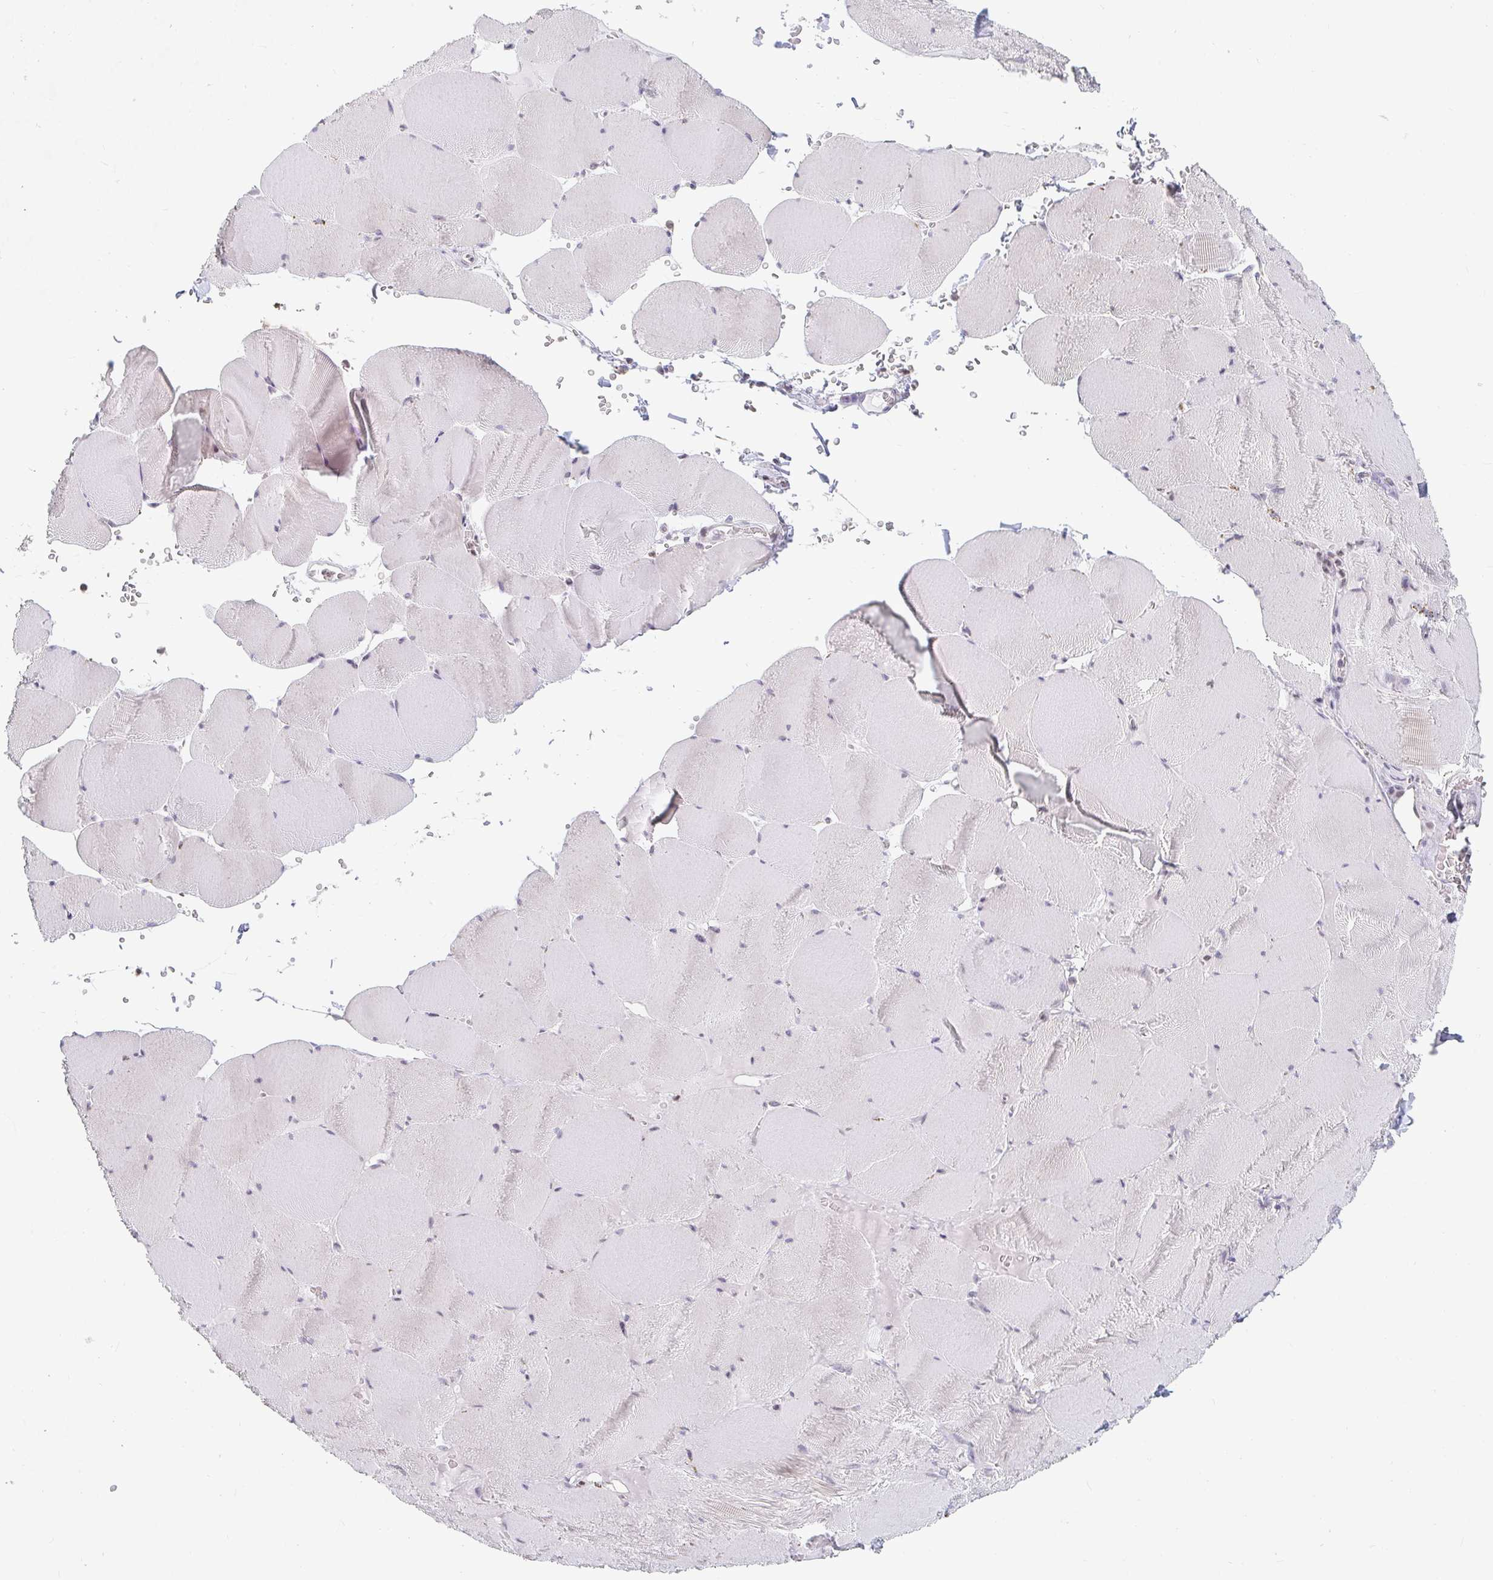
{"staining": {"intensity": "negative", "quantity": "none", "location": "none"}, "tissue": "skeletal muscle", "cell_type": "Myocytes", "image_type": "normal", "snomed": [{"axis": "morphology", "description": "Normal tissue, NOS"}, {"axis": "topography", "description": "Skeletal muscle"}, {"axis": "topography", "description": "Head-Neck"}], "caption": "IHC of normal human skeletal muscle exhibits no expression in myocytes.", "gene": "NME9", "patient": {"sex": "male", "age": 66}}